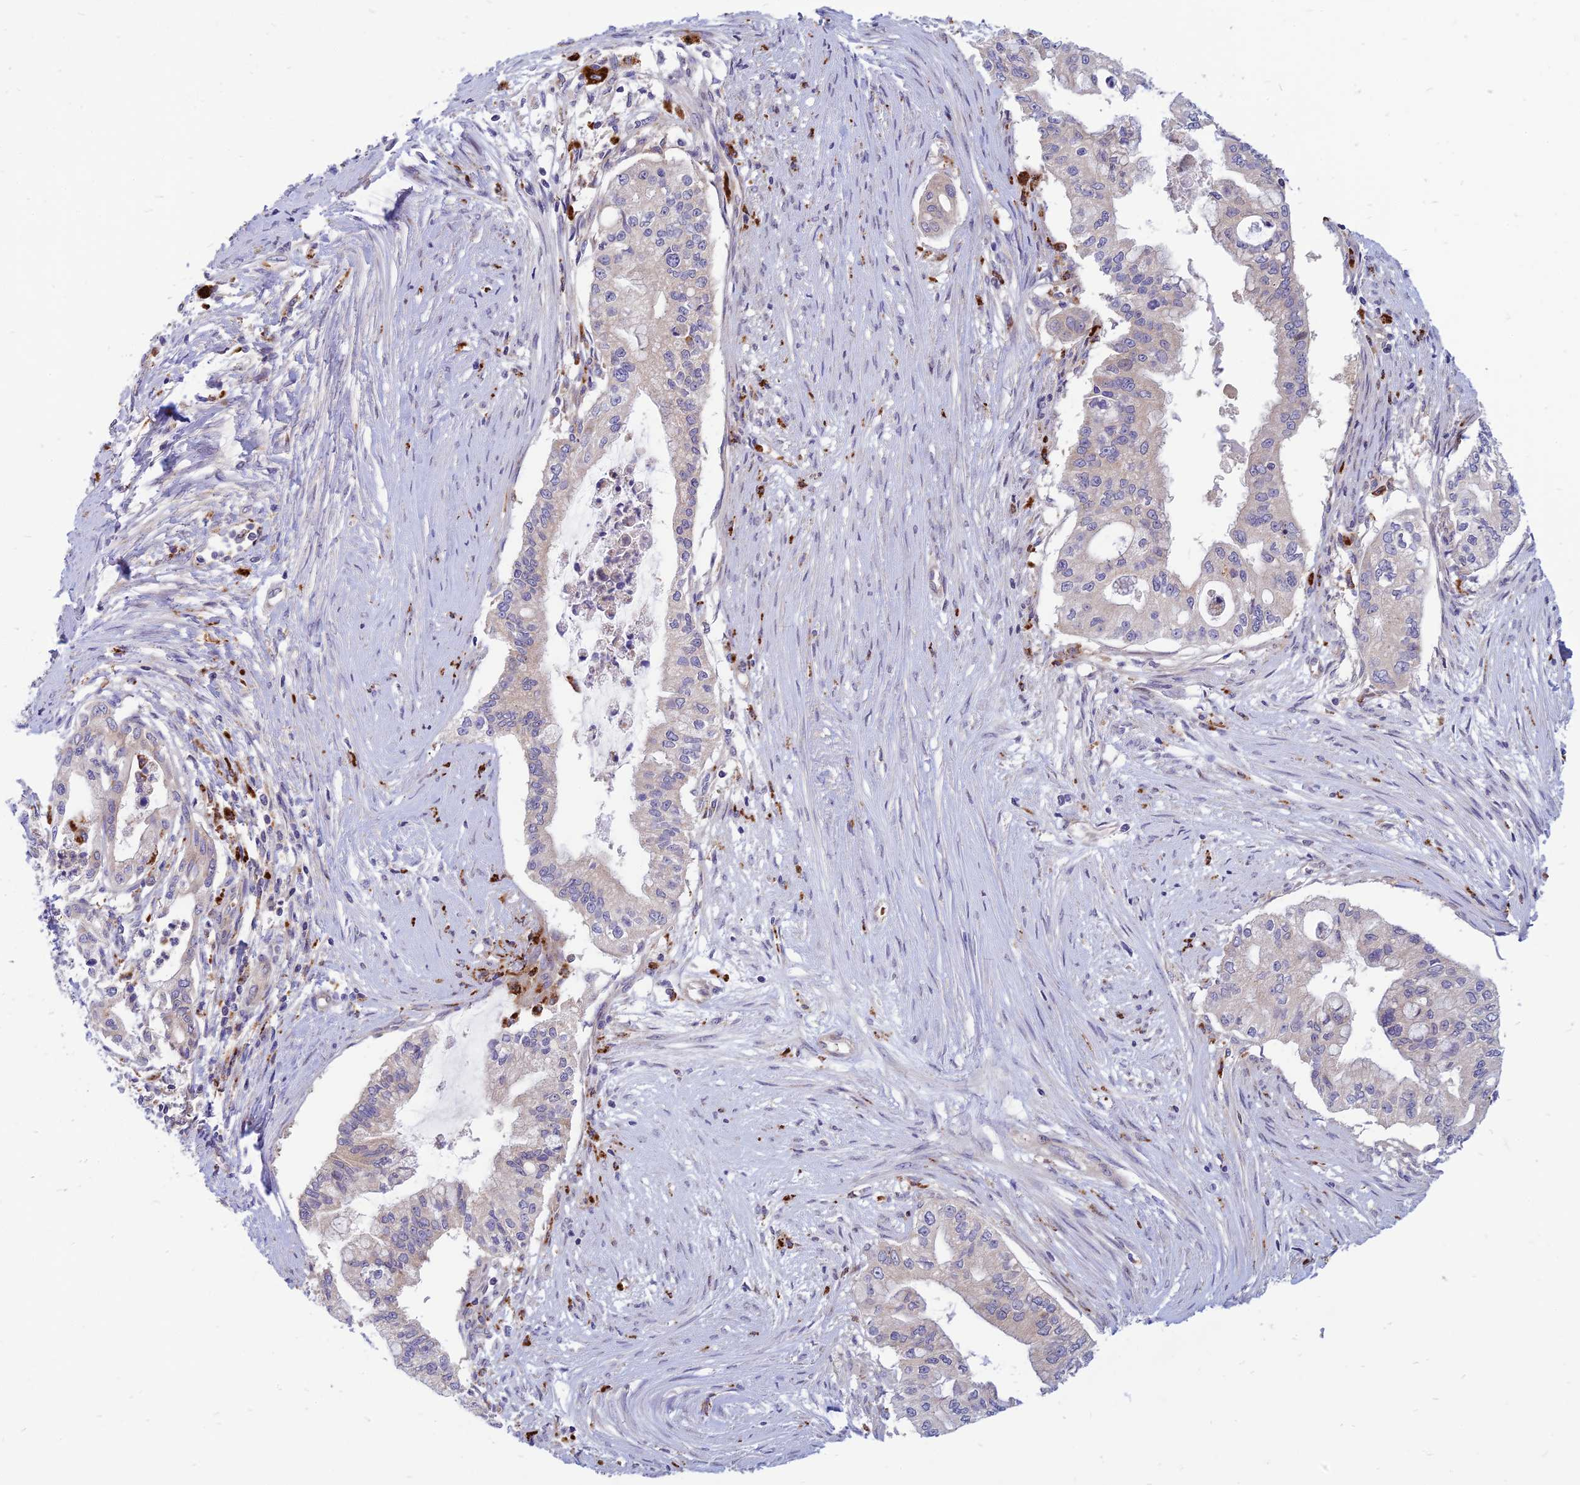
{"staining": {"intensity": "negative", "quantity": "none", "location": "none"}, "tissue": "pancreatic cancer", "cell_type": "Tumor cells", "image_type": "cancer", "snomed": [{"axis": "morphology", "description": "Adenocarcinoma, NOS"}, {"axis": "topography", "description": "Pancreas"}], "caption": "High magnification brightfield microscopy of adenocarcinoma (pancreatic) stained with DAB (3,3'-diaminobenzidine) (brown) and counterstained with hematoxylin (blue): tumor cells show no significant staining. (DAB (3,3'-diaminobenzidine) immunohistochemistry visualized using brightfield microscopy, high magnification).", "gene": "PHKA2", "patient": {"sex": "male", "age": 46}}